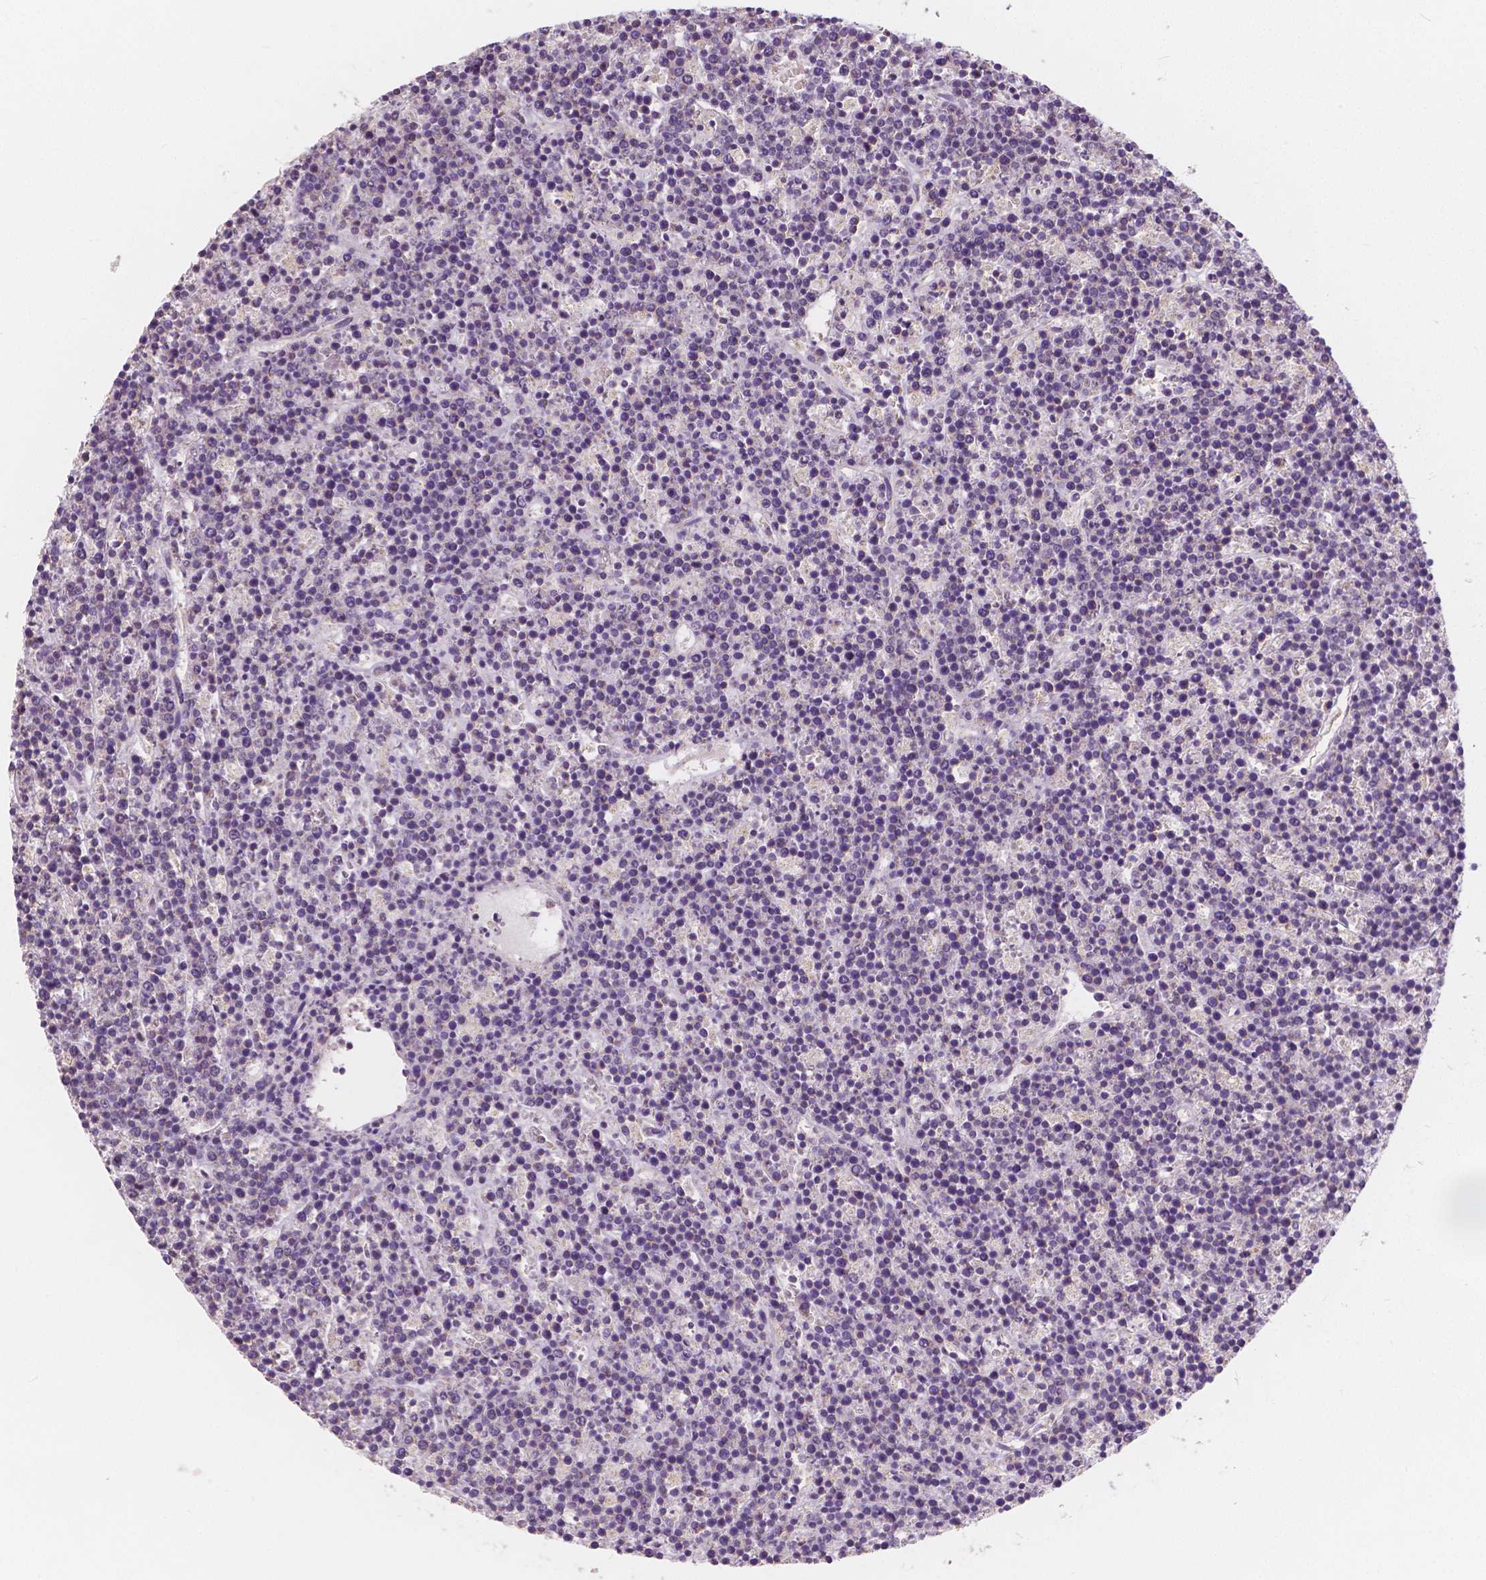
{"staining": {"intensity": "negative", "quantity": "none", "location": "none"}, "tissue": "lymphoma", "cell_type": "Tumor cells", "image_type": "cancer", "snomed": [{"axis": "morphology", "description": "Malignant lymphoma, non-Hodgkin's type, High grade"}, {"axis": "topography", "description": "Ovary"}], "caption": "Tumor cells show no significant positivity in lymphoma.", "gene": "SNX12", "patient": {"sex": "female", "age": 56}}